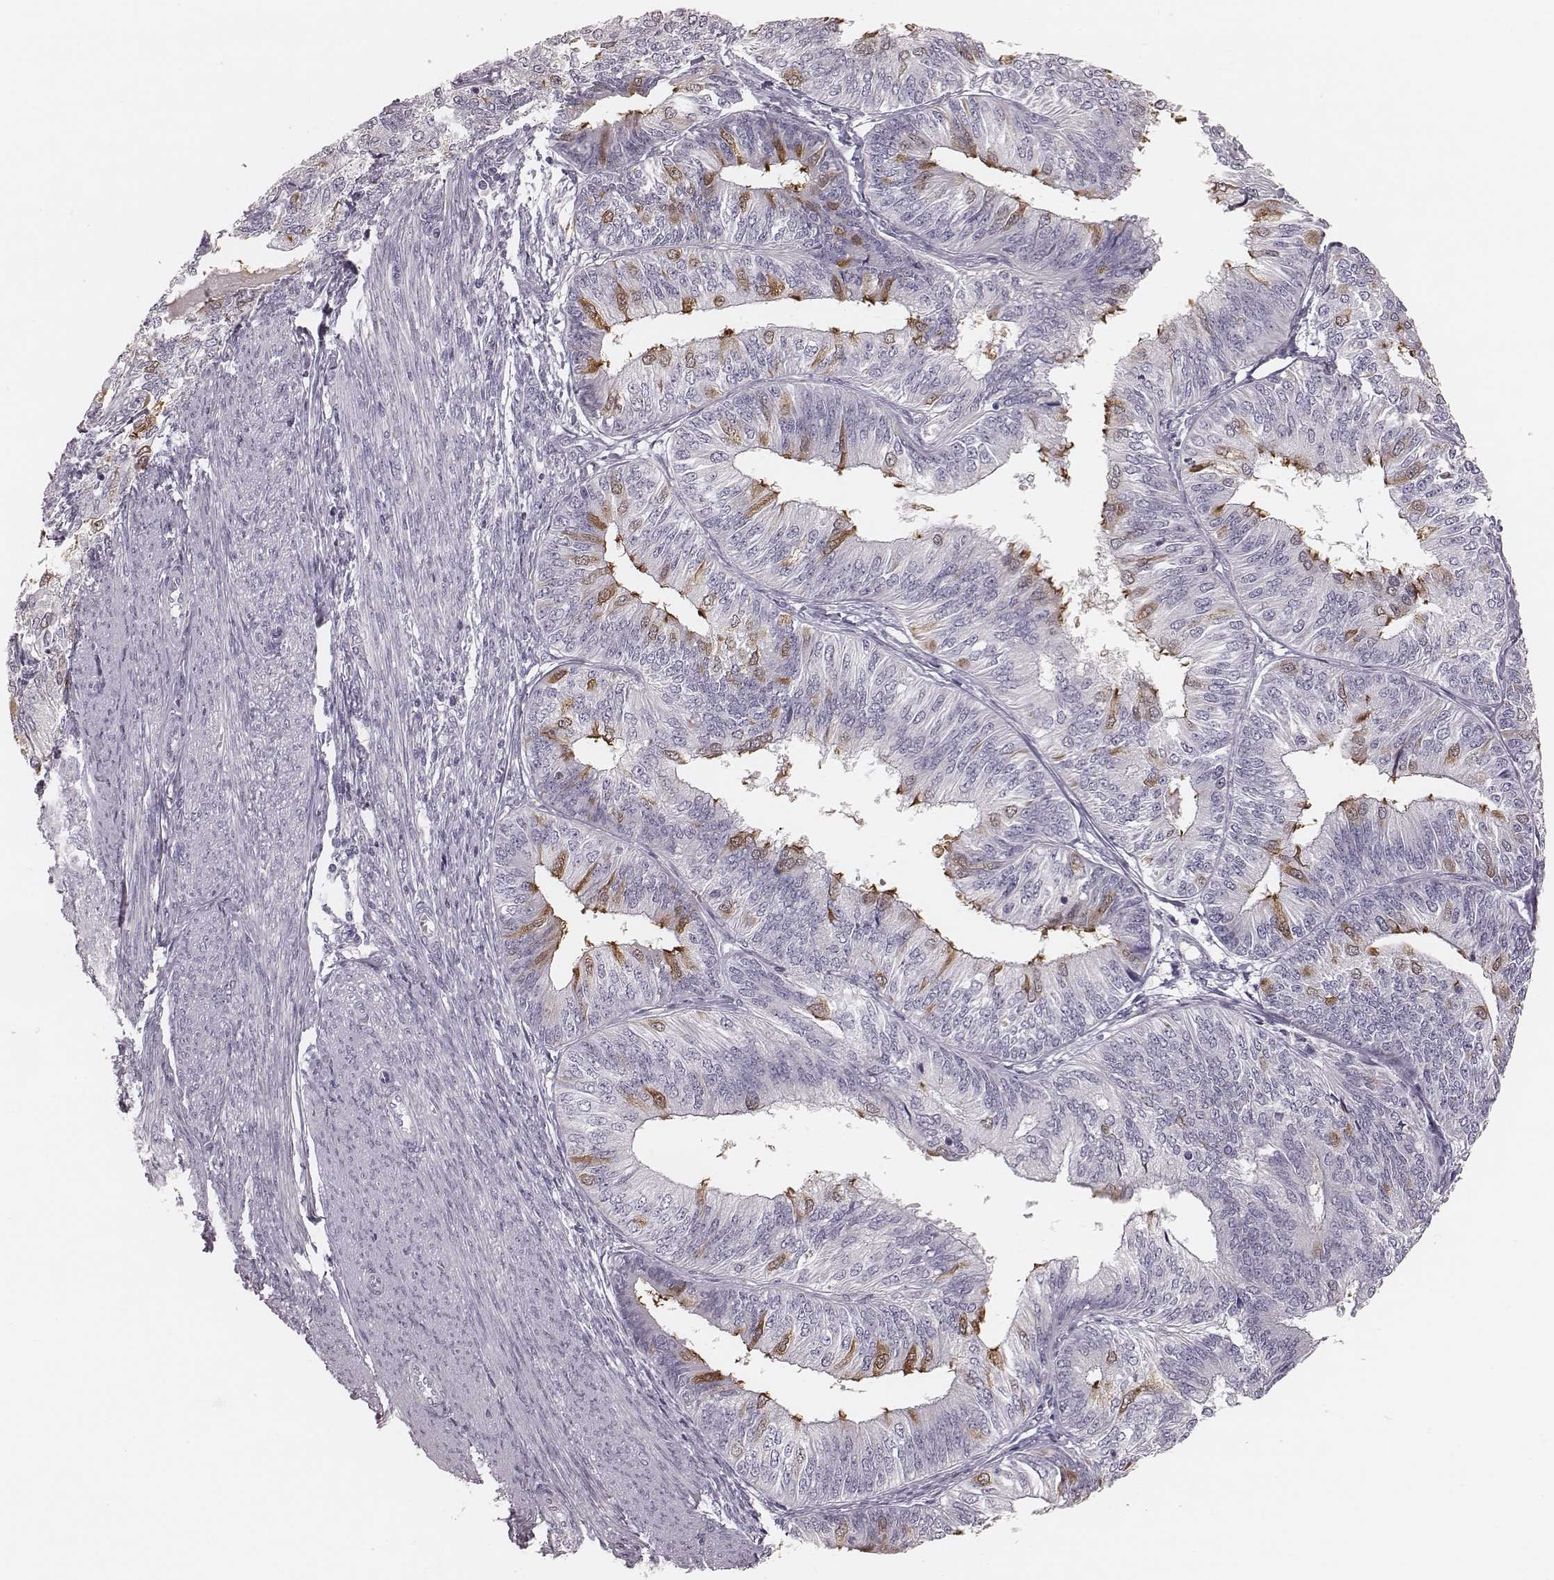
{"staining": {"intensity": "moderate", "quantity": "<25%", "location": "cytoplasmic/membranous"}, "tissue": "endometrial cancer", "cell_type": "Tumor cells", "image_type": "cancer", "snomed": [{"axis": "morphology", "description": "Adenocarcinoma, NOS"}, {"axis": "topography", "description": "Endometrium"}], "caption": "Tumor cells reveal low levels of moderate cytoplasmic/membranous positivity in about <25% of cells in human endometrial cancer.", "gene": "SPA17", "patient": {"sex": "female", "age": 58}}